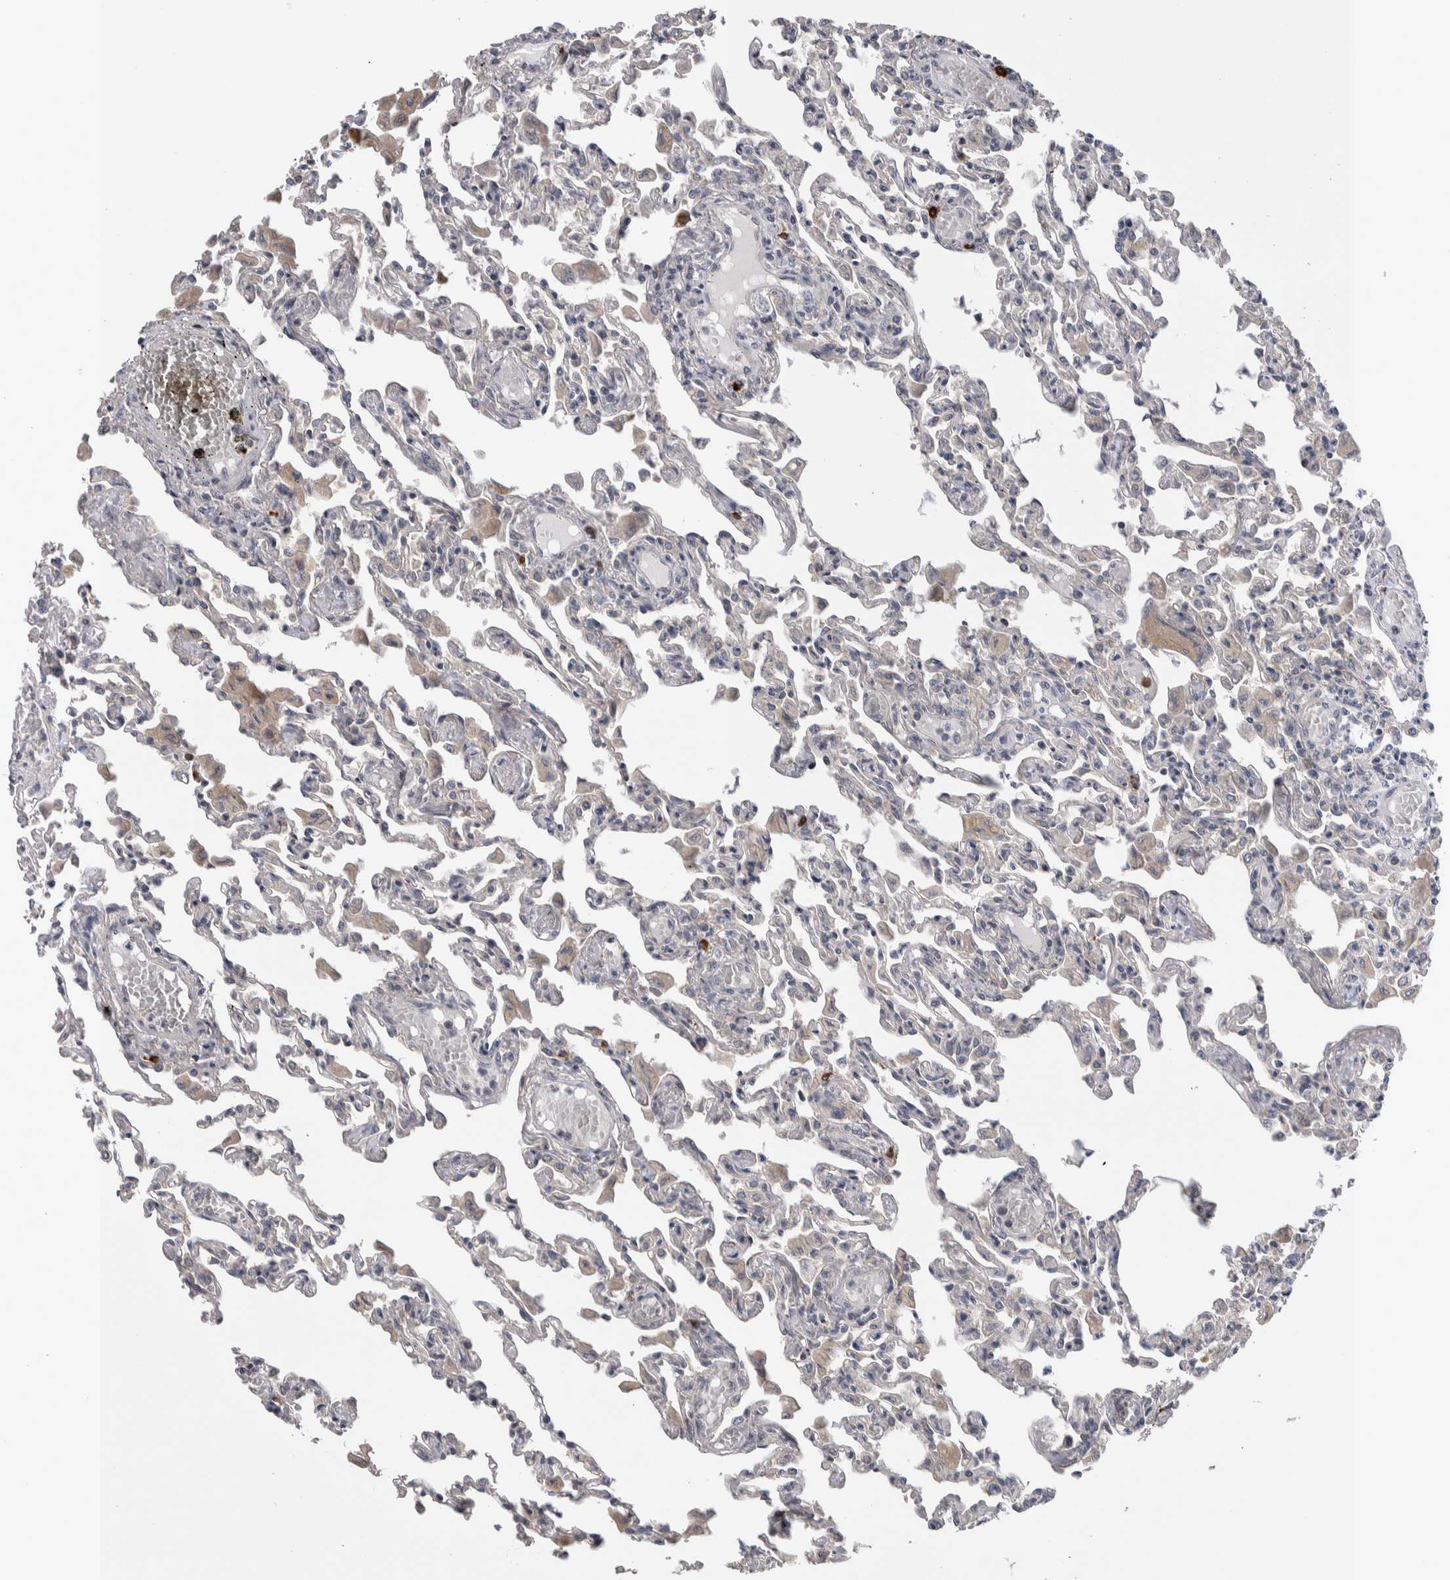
{"staining": {"intensity": "strong", "quantity": "<25%", "location": "cytoplasmic/membranous,nuclear"}, "tissue": "lung", "cell_type": "Alveolar cells", "image_type": "normal", "snomed": [{"axis": "morphology", "description": "Normal tissue, NOS"}, {"axis": "topography", "description": "Bronchus"}, {"axis": "topography", "description": "Lung"}], "caption": "Benign lung reveals strong cytoplasmic/membranous,nuclear staining in about <25% of alveolar cells.", "gene": "IBTK", "patient": {"sex": "female", "age": 49}}